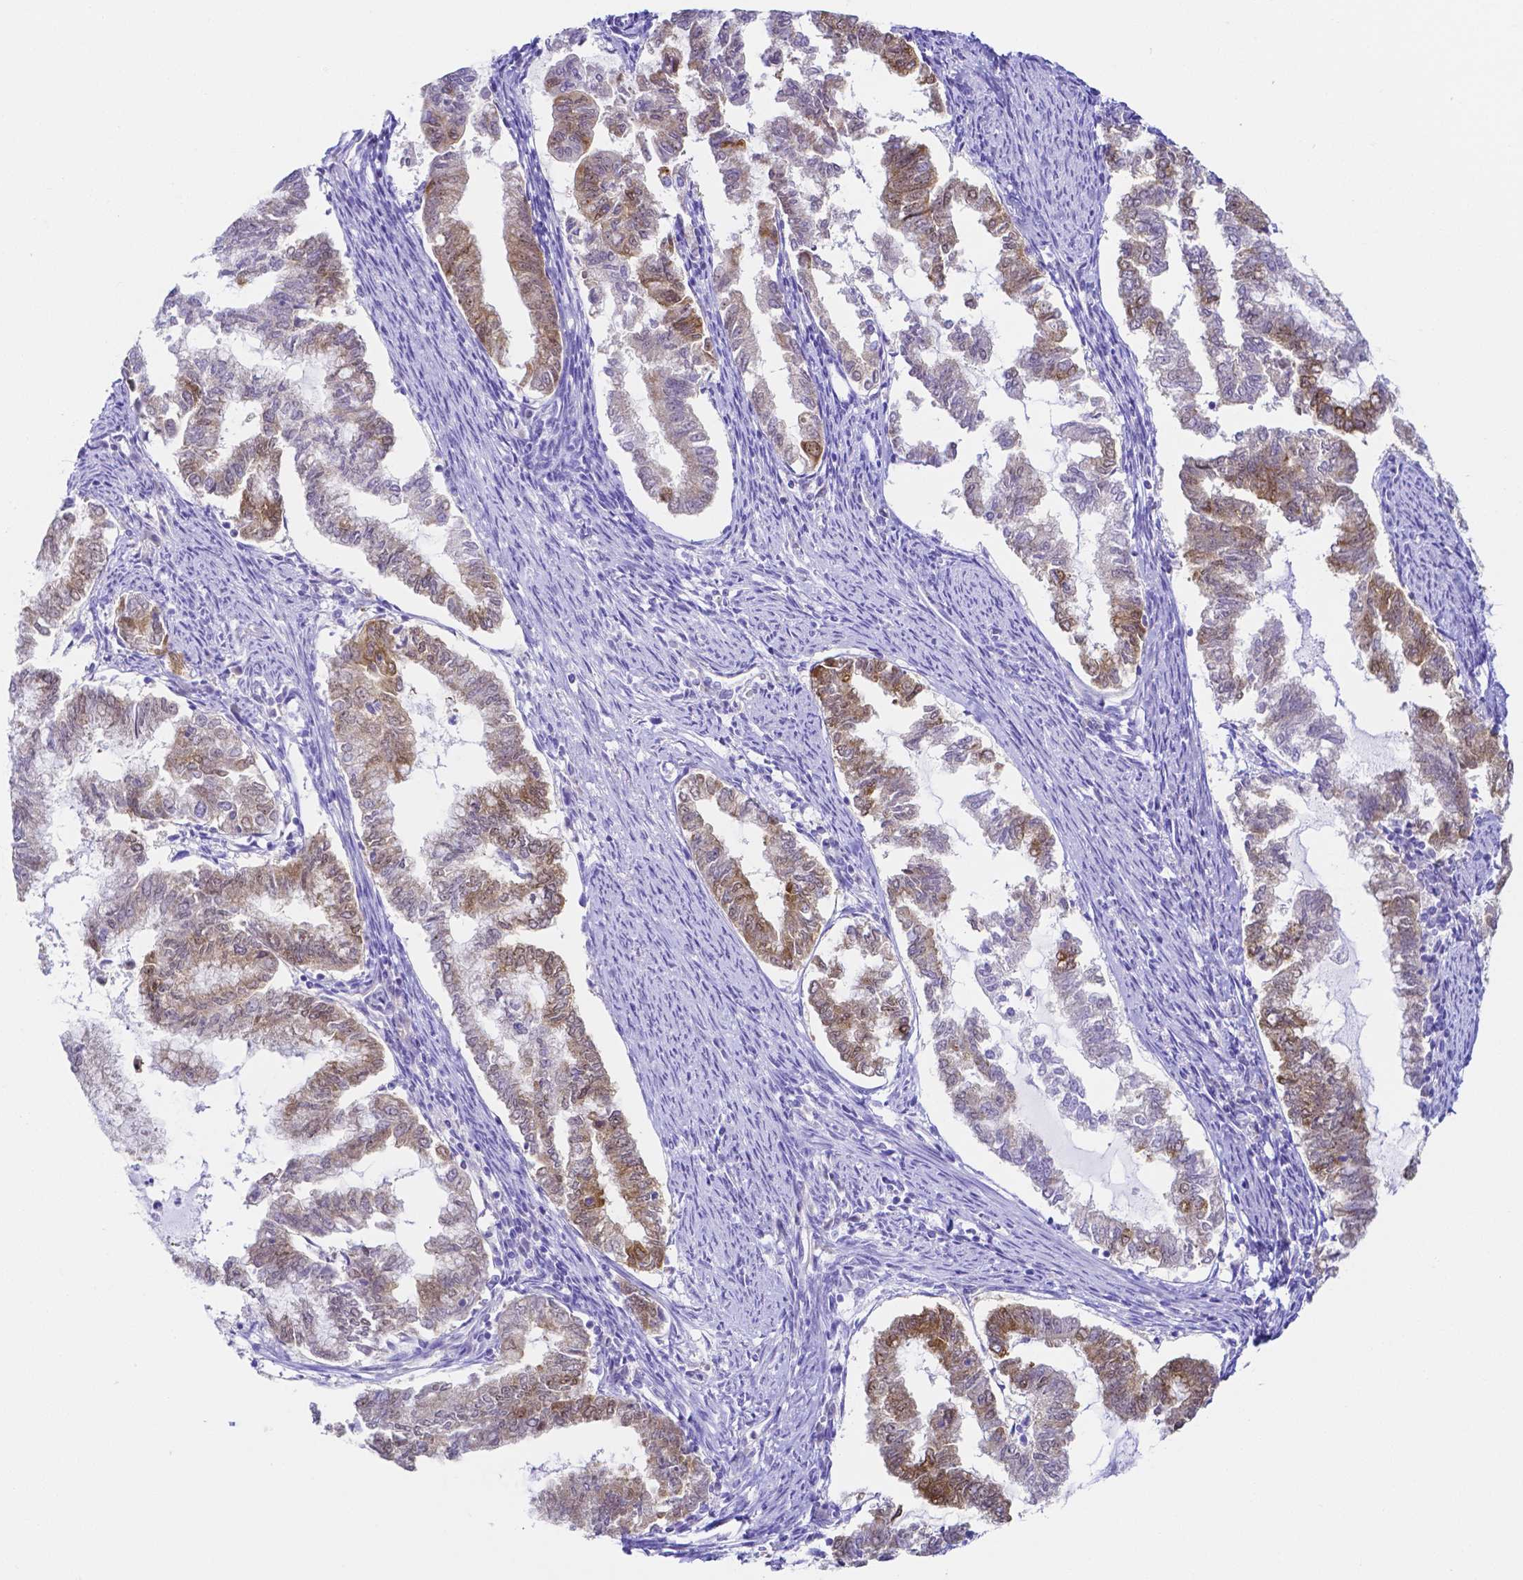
{"staining": {"intensity": "weak", "quantity": ">75%", "location": "cytoplasmic/membranous"}, "tissue": "endometrial cancer", "cell_type": "Tumor cells", "image_type": "cancer", "snomed": [{"axis": "morphology", "description": "Adenocarcinoma, NOS"}, {"axis": "topography", "description": "Endometrium"}], "caption": "Approximately >75% of tumor cells in human endometrial adenocarcinoma demonstrate weak cytoplasmic/membranous protein expression as visualized by brown immunohistochemical staining.", "gene": "PKP3", "patient": {"sex": "female", "age": 79}}